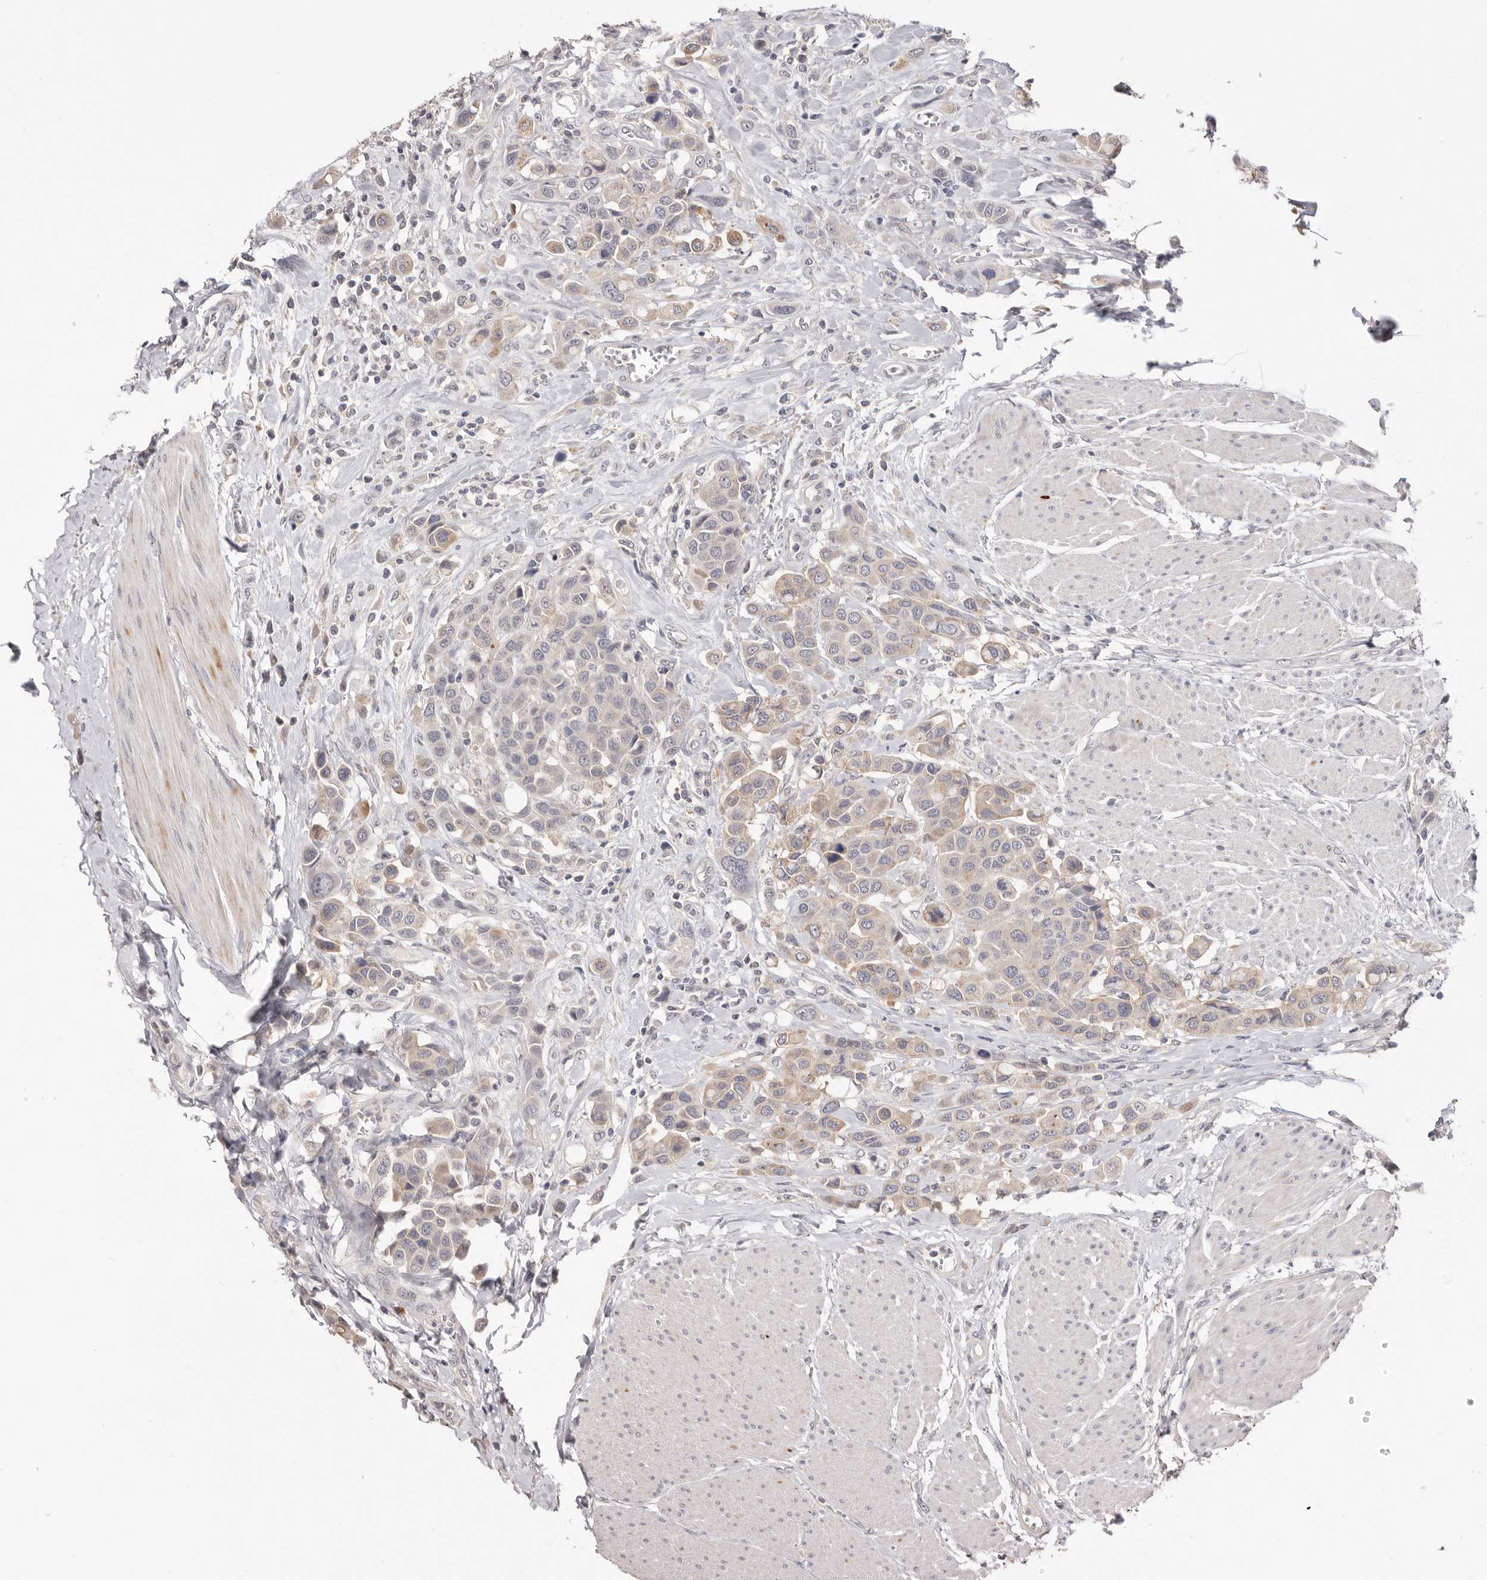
{"staining": {"intensity": "weak", "quantity": "25%-75%", "location": "cytoplasmic/membranous"}, "tissue": "urothelial cancer", "cell_type": "Tumor cells", "image_type": "cancer", "snomed": [{"axis": "morphology", "description": "Urothelial carcinoma, High grade"}, {"axis": "topography", "description": "Urinary bladder"}], "caption": "High-grade urothelial carcinoma was stained to show a protein in brown. There is low levels of weak cytoplasmic/membranous positivity in approximately 25%-75% of tumor cells.", "gene": "DOP1A", "patient": {"sex": "male", "age": 50}}